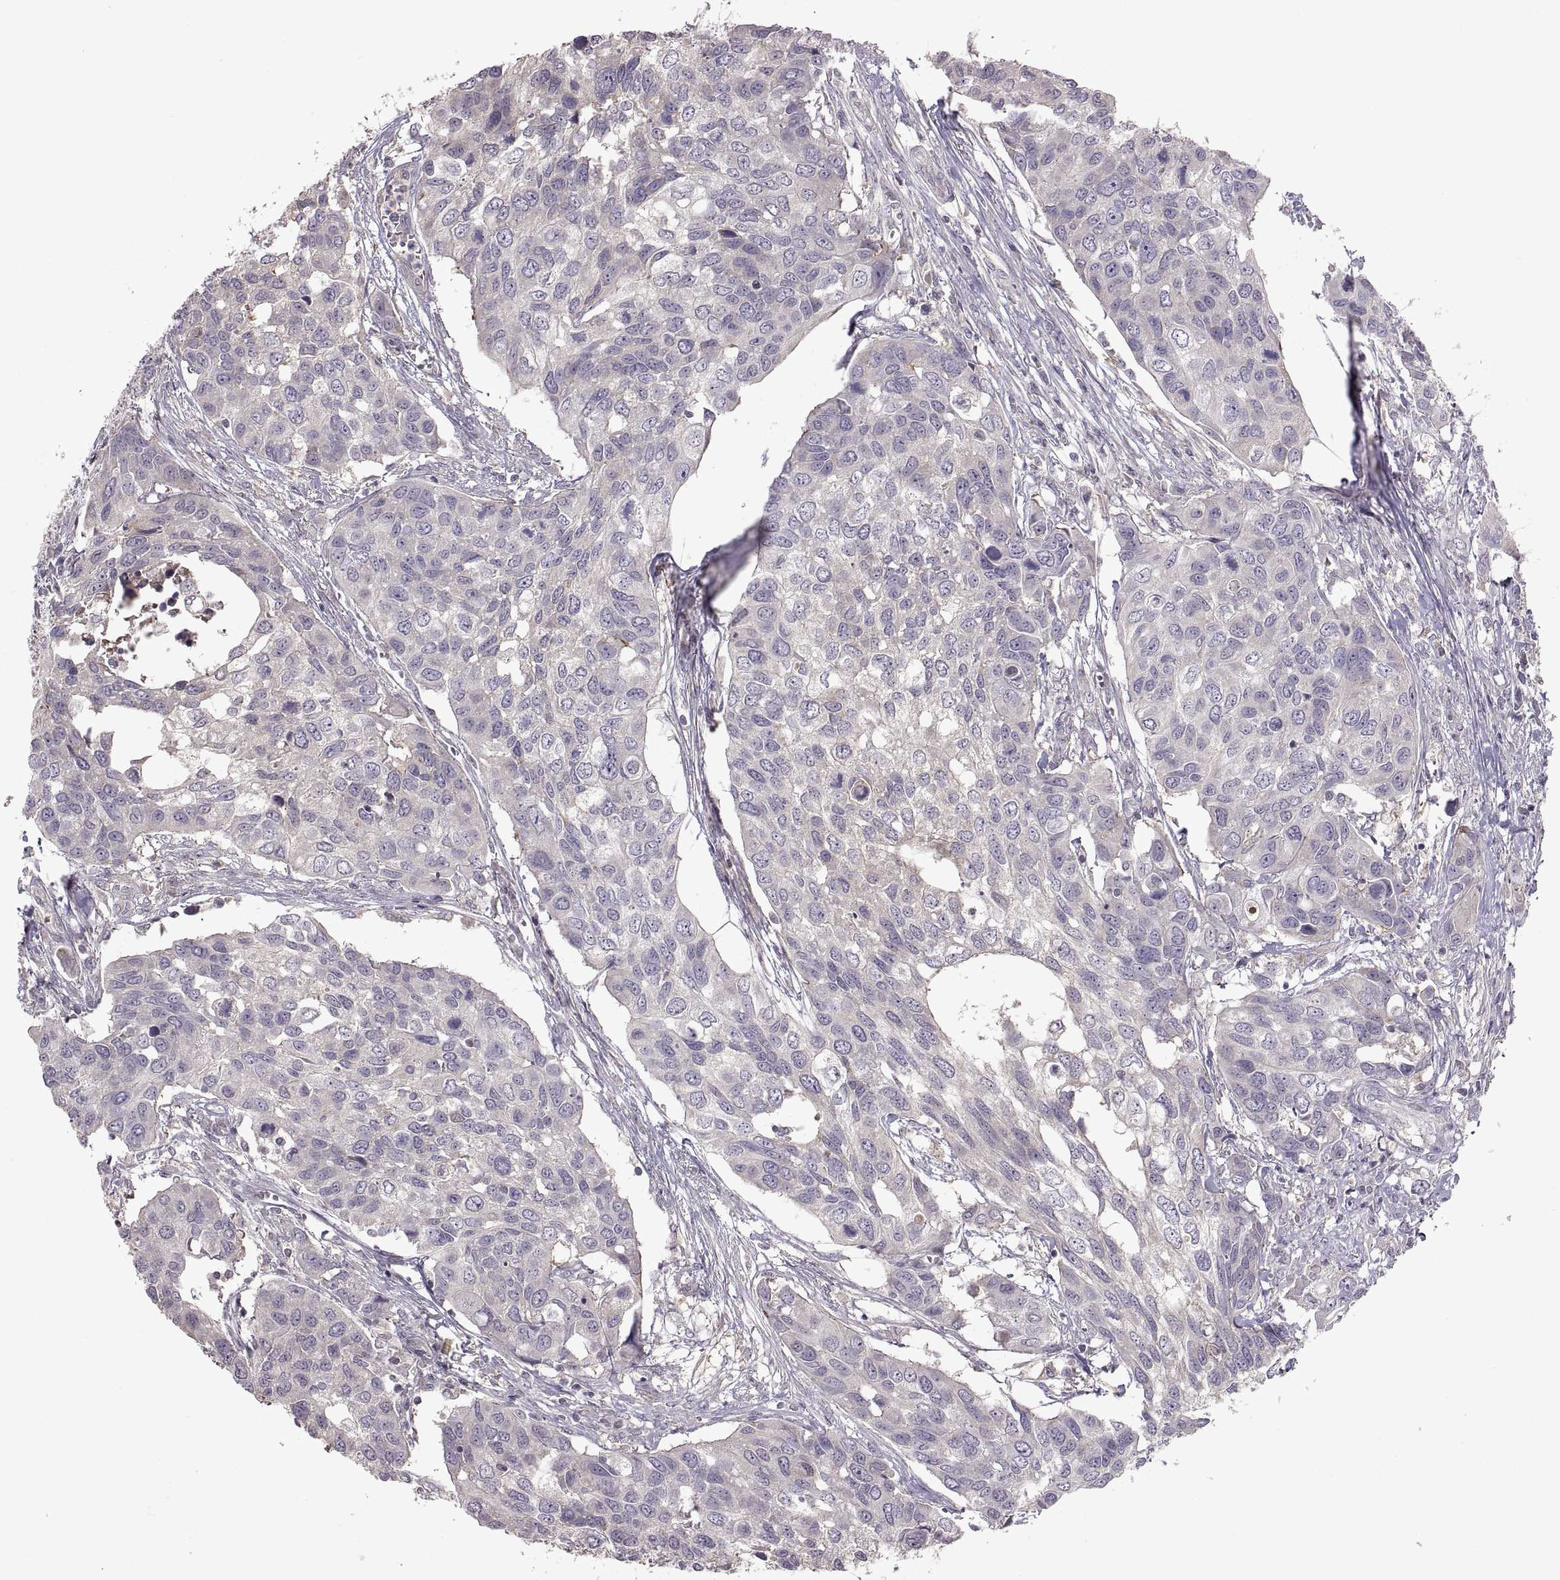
{"staining": {"intensity": "negative", "quantity": "none", "location": "none"}, "tissue": "urothelial cancer", "cell_type": "Tumor cells", "image_type": "cancer", "snomed": [{"axis": "morphology", "description": "Urothelial carcinoma, High grade"}, {"axis": "topography", "description": "Urinary bladder"}], "caption": "Immunohistochemistry (IHC) histopathology image of neoplastic tissue: urothelial cancer stained with DAB displays no significant protein staining in tumor cells.", "gene": "NMNAT2", "patient": {"sex": "male", "age": 60}}